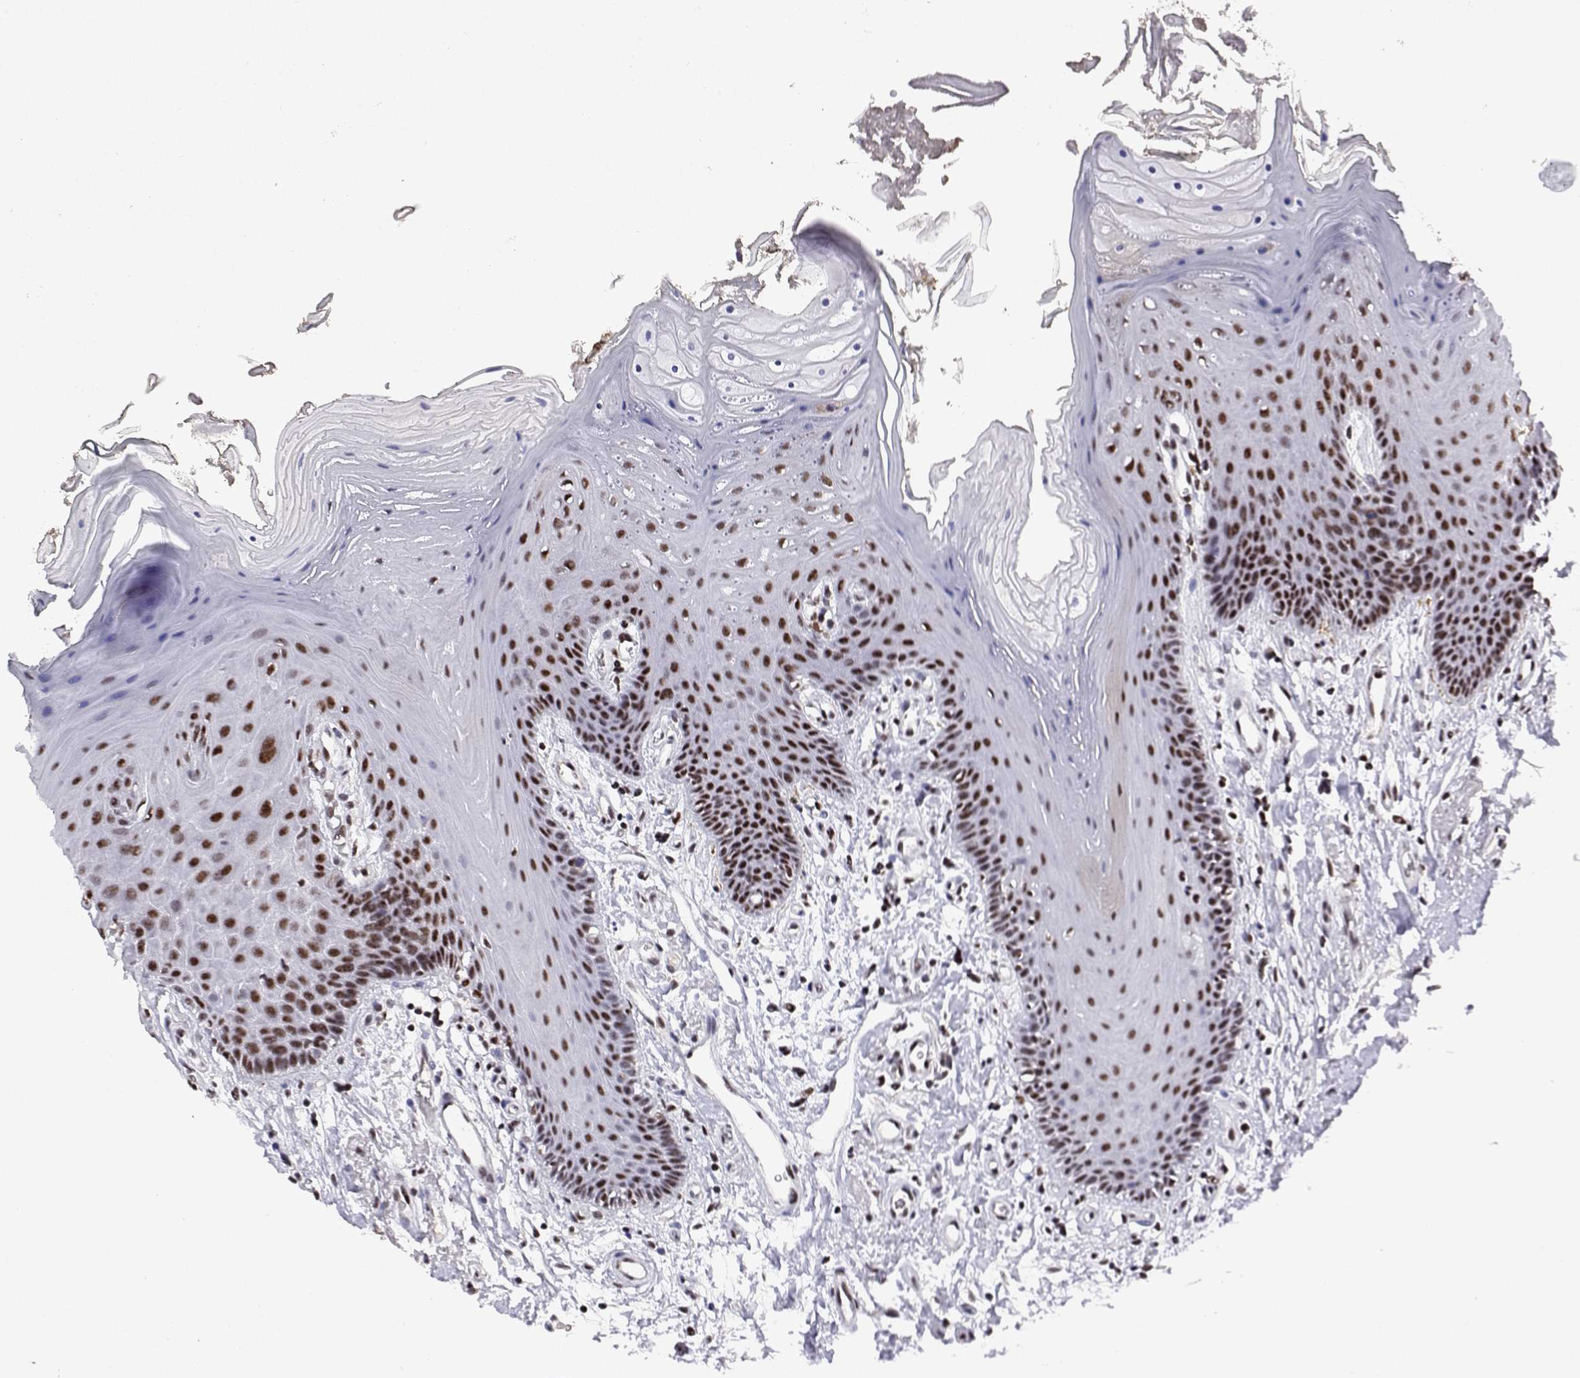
{"staining": {"intensity": "strong", "quantity": ">75%", "location": "nuclear"}, "tissue": "oral mucosa", "cell_type": "Squamous epithelial cells", "image_type": "normal", "snomed": [{"axis": "morphology", "description": "Normal tissue, NOS"}, {"axis": "morphology", "description": "Normal morphology"}, {"axis": "topography", "description": "Oral tissue"}], "caption": "This image shows immunohistochemistry (IHC) staining of benign human oral mucosa, with high strong nuclear expression in about >75% of squamous epithelial cells.", "gene": "POLDIP3", "patient": {"sex": "female", "age": 76}}